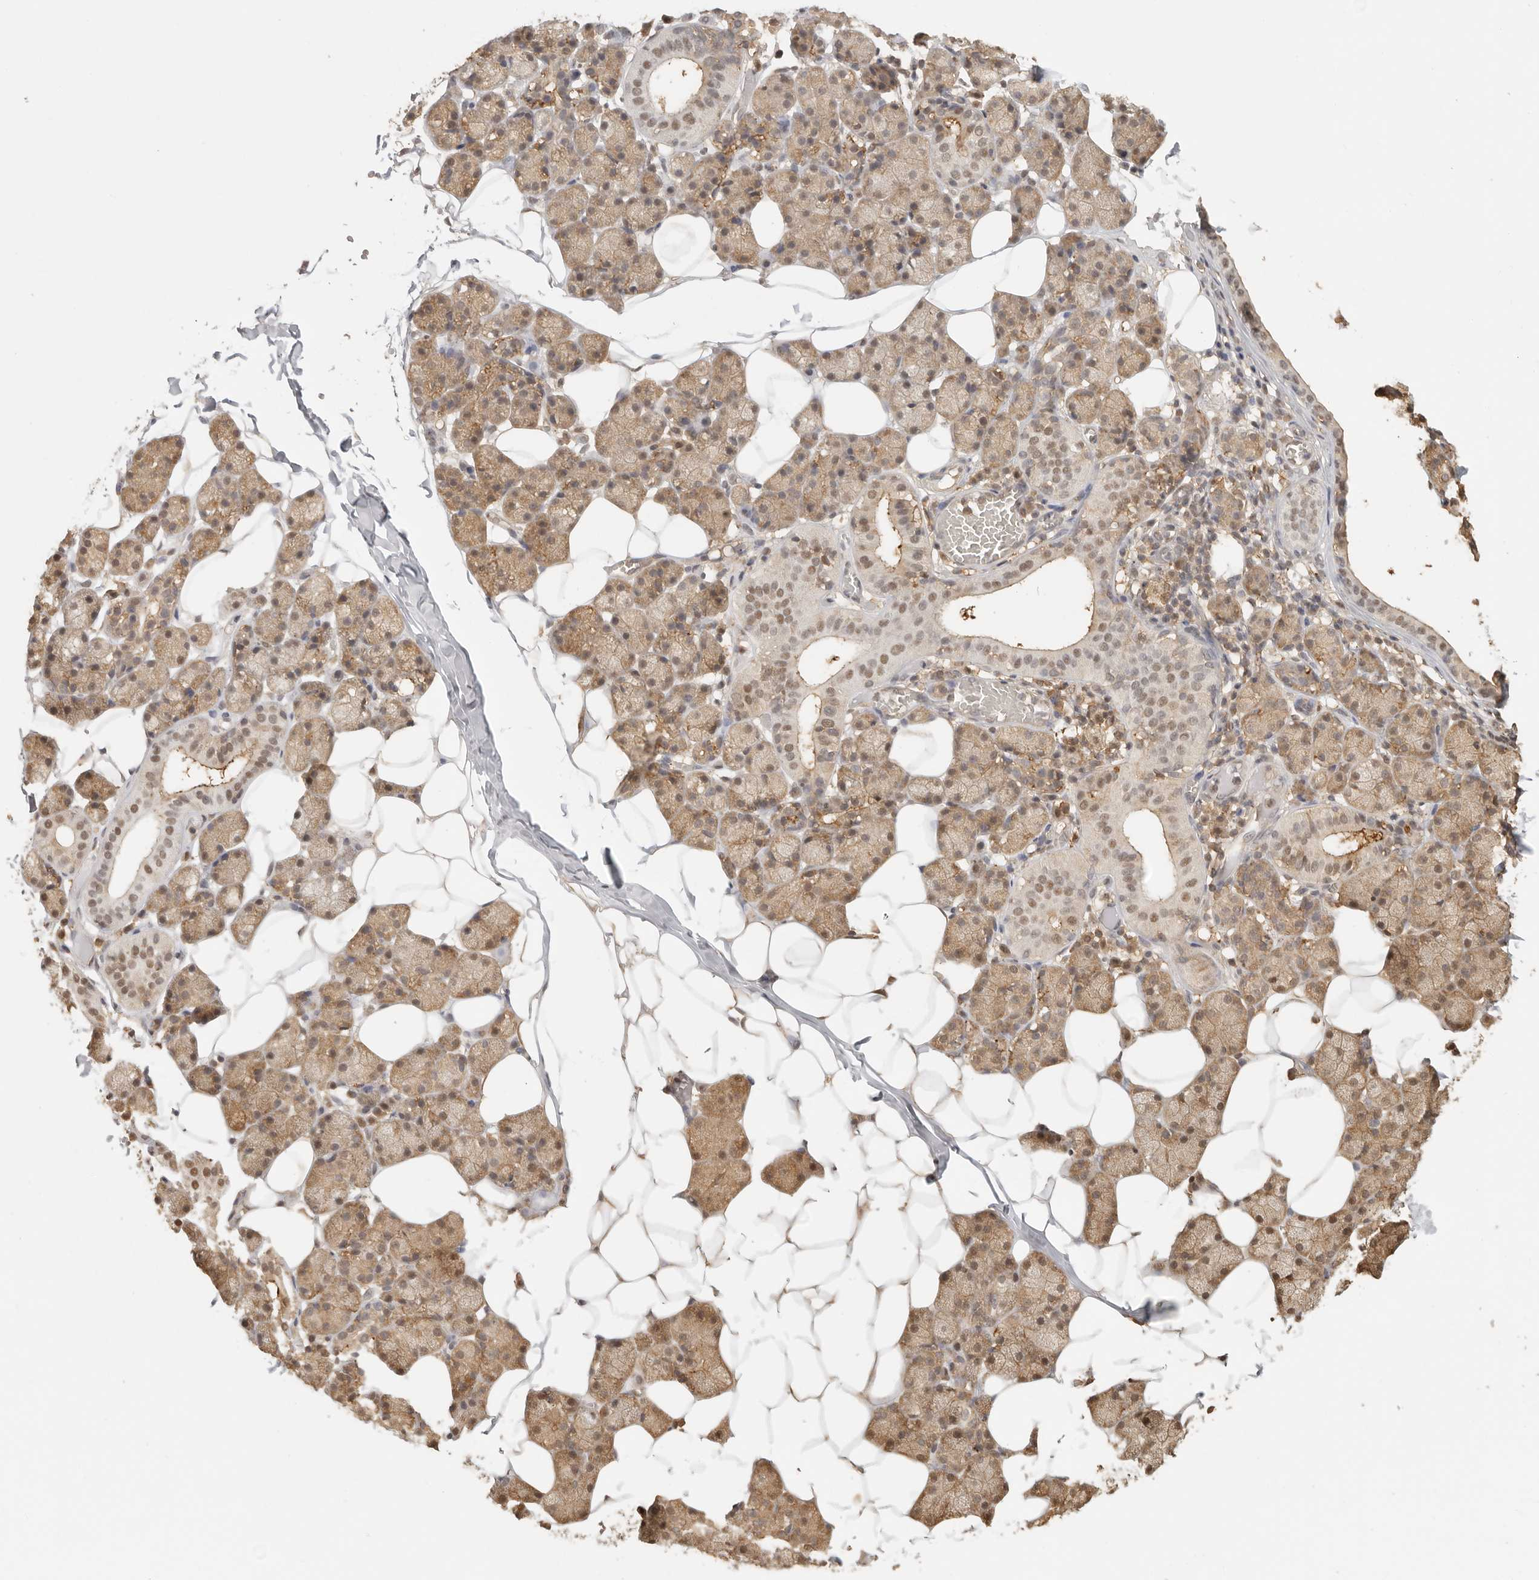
{"staining": {"intensity": "moderate", "quantity": ">75%", "location": "cytoplasmic/membranous,nuclear"}, "tissue": "salivary gland", "cell_type": "Glandular cells", "image_type": "normal", "snomed": [{"axis": "morphology", "description": "Normal tissue, NOS"}, {"axis": "topography", "description": "Salivary gland"}], "caption": "IHC of benign human salivary gland demonstrates medium levels of moderate cytoplasmic/membranous,nuclear positivity in about >75% of glandular cells.", "gene": "PSMA5", "patient": {"sex": "female", "age": 33}}